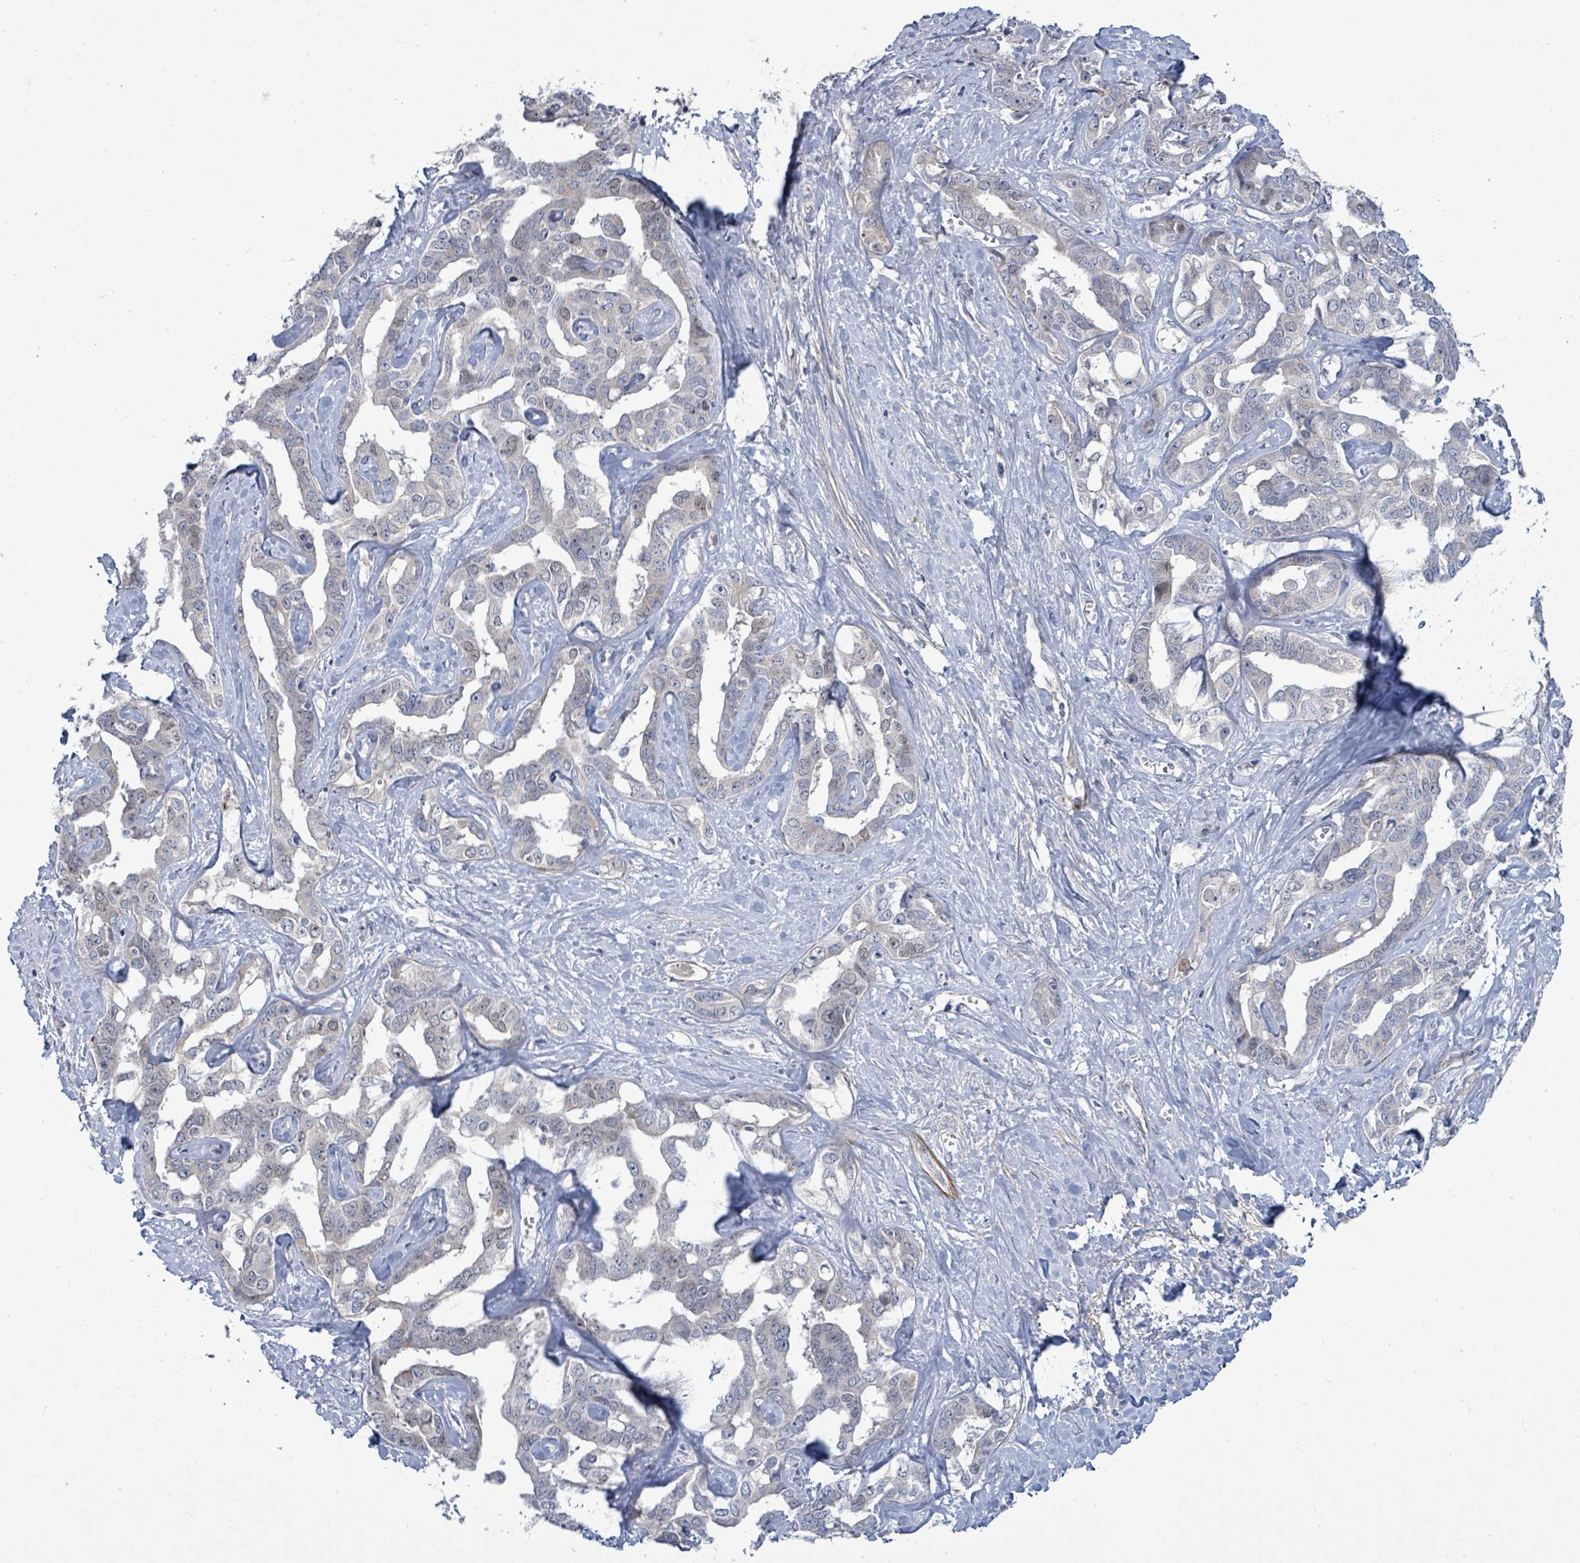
{"staining": {"intensity": "negative", "quantity": "none", "location": "none"}, "tissue": "liver cancer", "cell_type": "Tumor cells", "image_type": "cancer", "snomed": [{"axis": "morphology", "description": "Cholangiocarcinoma"}, {"axis": "topography", "description": "Liver"}], "caption": "An image of liver cancer stained for a protein shows no brown staining in tumor cells. (DAB (3,3'-diaminobenzidine) immunohistochemistry (IHC), high magnification).", "gene": "ZFPM1", "patient": {"sex": "male", "age": 59}}